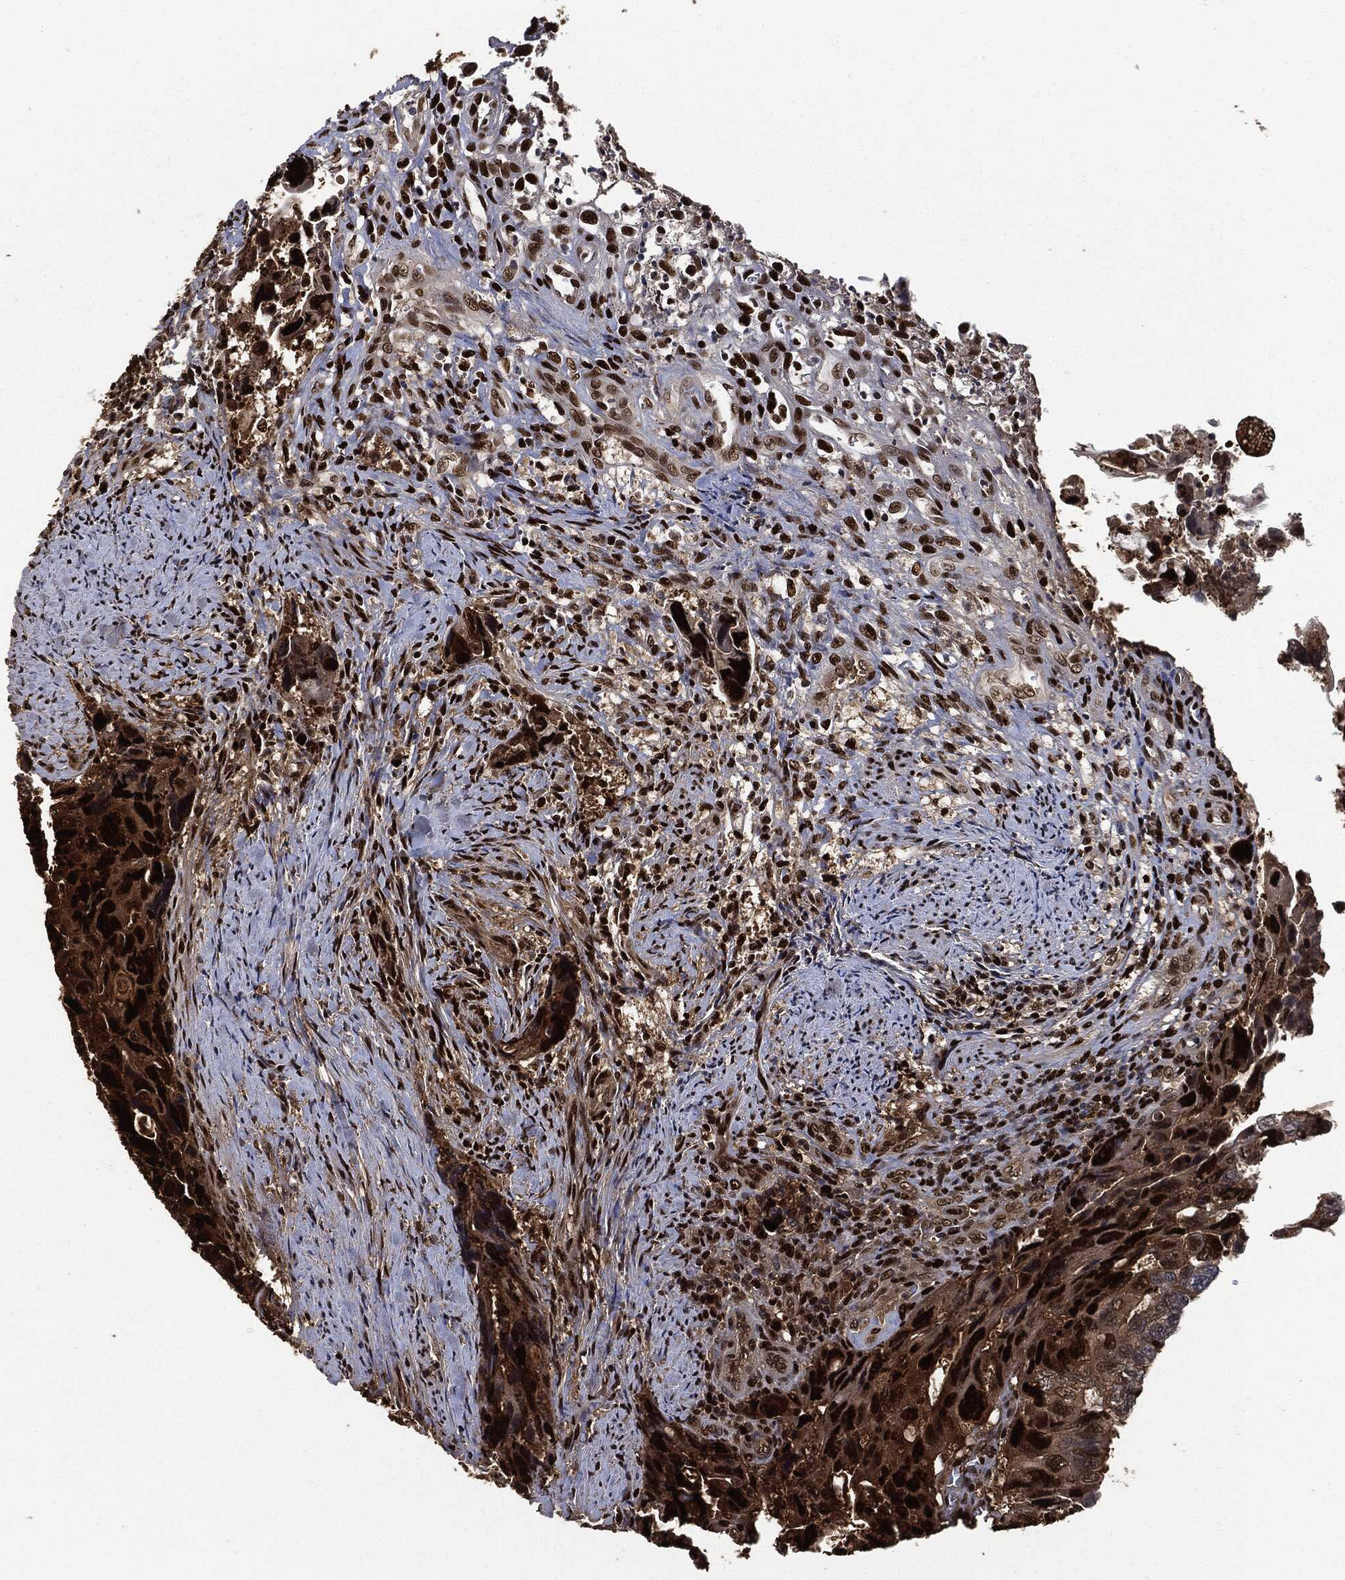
{"staining": {"intensity": "strong", "quantity": ">75%", "location": "nuclear"}, "tissue": "colorectal cancer", "cell_type": "Tumor cells", "image_type": "cancer", "snomed": [{"axis": "morphology", "description": "Adenocarcinoma, NOS"}, {"axis": "topography", "description": "Rectum"}], "caption": "Immunohistochemical staining of colorectal adenocarcinoma shows high levels of strong nuclear expression in approximately >75% of tumor cells.", "gene": "PCNA", "patient": {"sex": "male", "age": 62}}